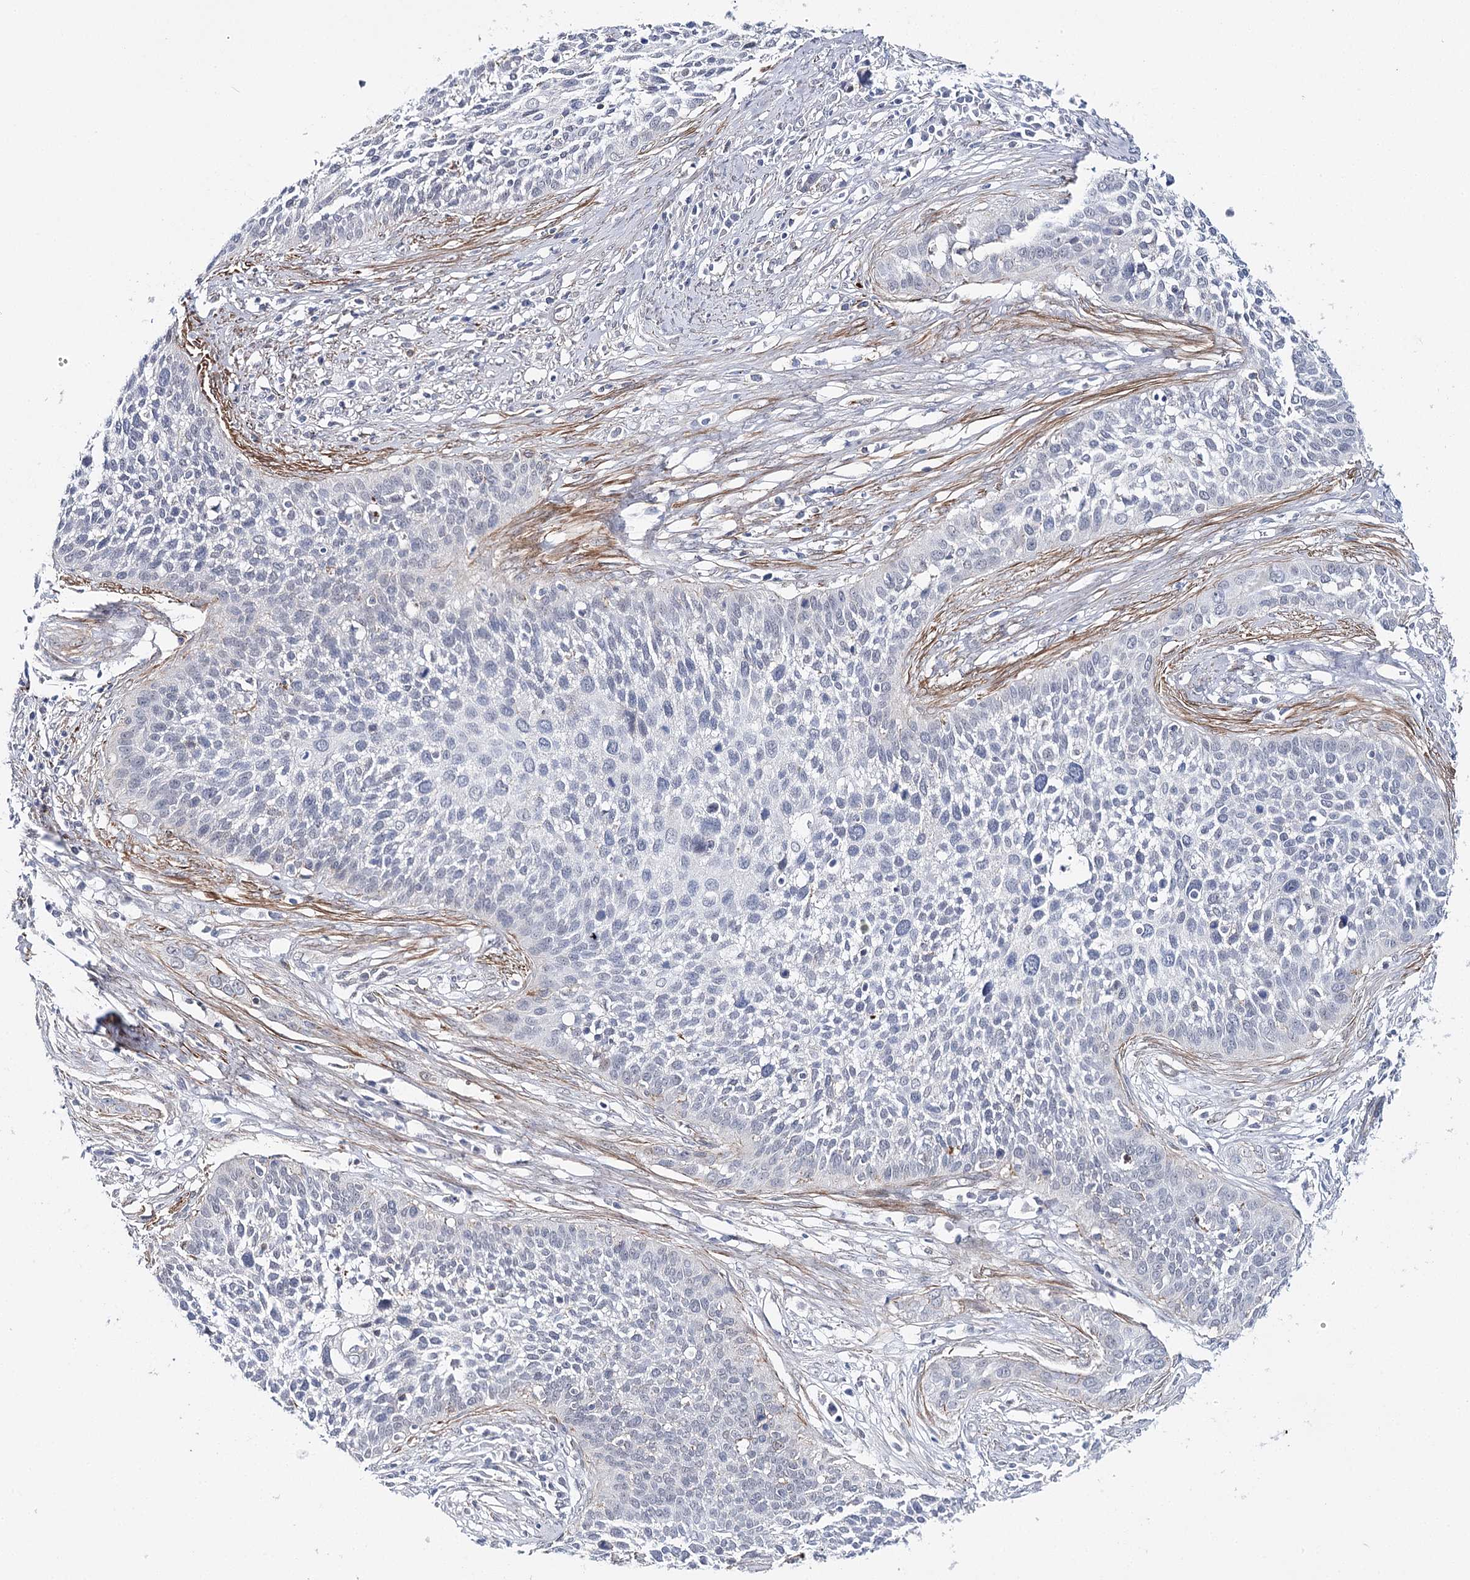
{"staining": {"intensity": "negative", "quantity": "none", "location": "none"}, "tissue": "cervical cancer", "cell_type": "Tumor cells", "image_type": "cancer", "snomed": [{"axis": "morphology", "description": "Squamous cell carcinoma, NOS"}, {"axis": "topography", "description": "Cervix"}], "caption": "This image is of cervical squamous cell carcinoma stained with immunohistochemistry (IHC) to label a protein in brown with the nuclei are counter-stained blue. There is no staining in tumor cells.", "gene": "AGXT2", "patient": {"sex": "female", "age": 34}}